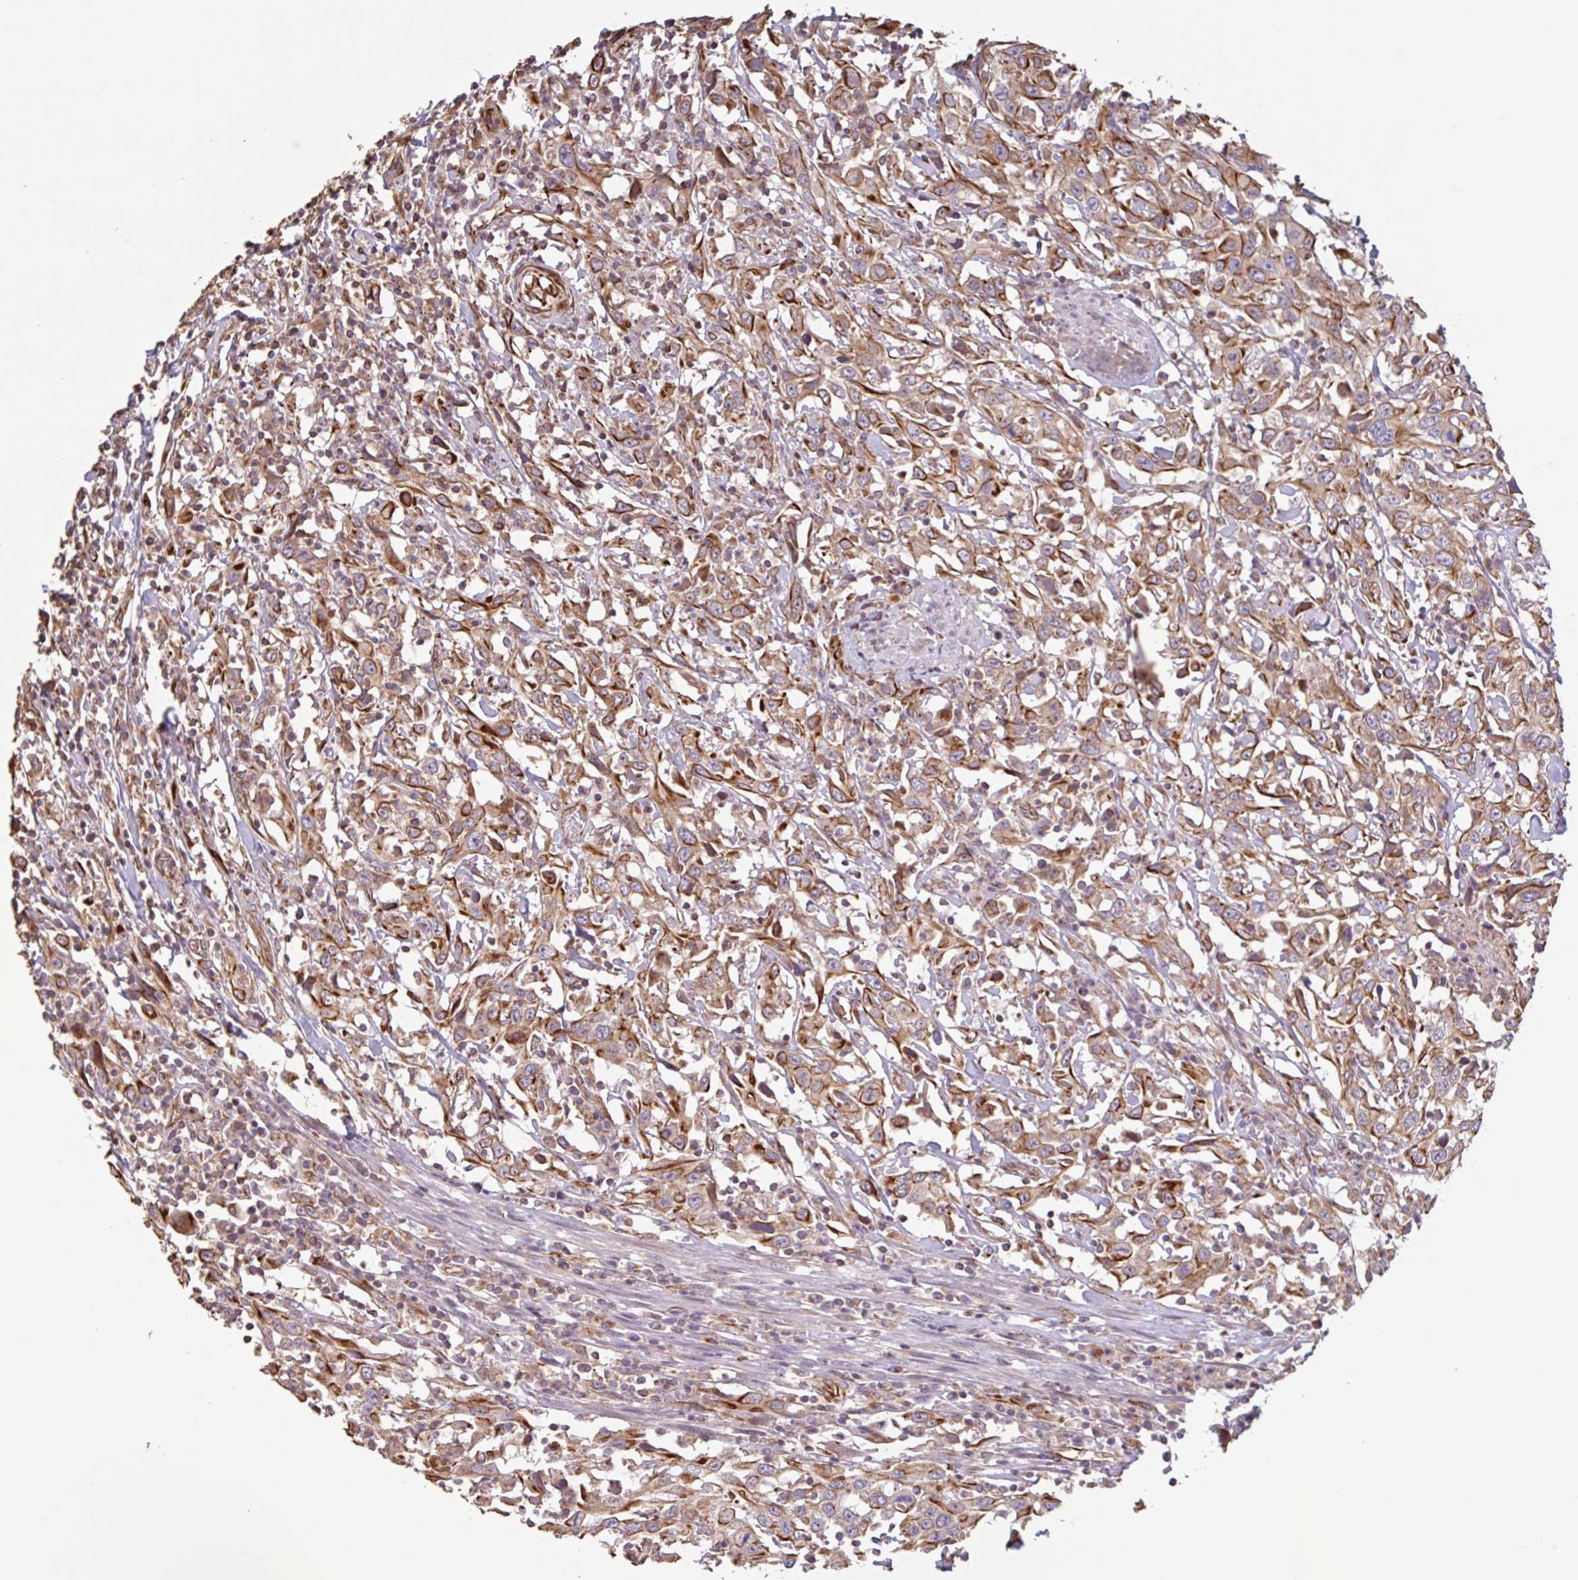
{"staining": {"intensity": "moderate", "quantity": ">75%", "location": "cytoplasmic/membranous"}, "tissue": "urothelial cancer", "cell_type": "Tumor cells", "image_type": "cancer", "snomed": [{"axis": "morphology", "description": "Urothelial carcinoma, High grade"}, {"axis": "topography", "description": "Urinary bladder"}], "caption": "A photomicrograph of human urothelial cancer stained for a protein demonstrates moderate cytoplasmic/membranous brown staining in tumor cells.", "gene": "ZNF790", "patient": {"sex": "male", "age": 61}}